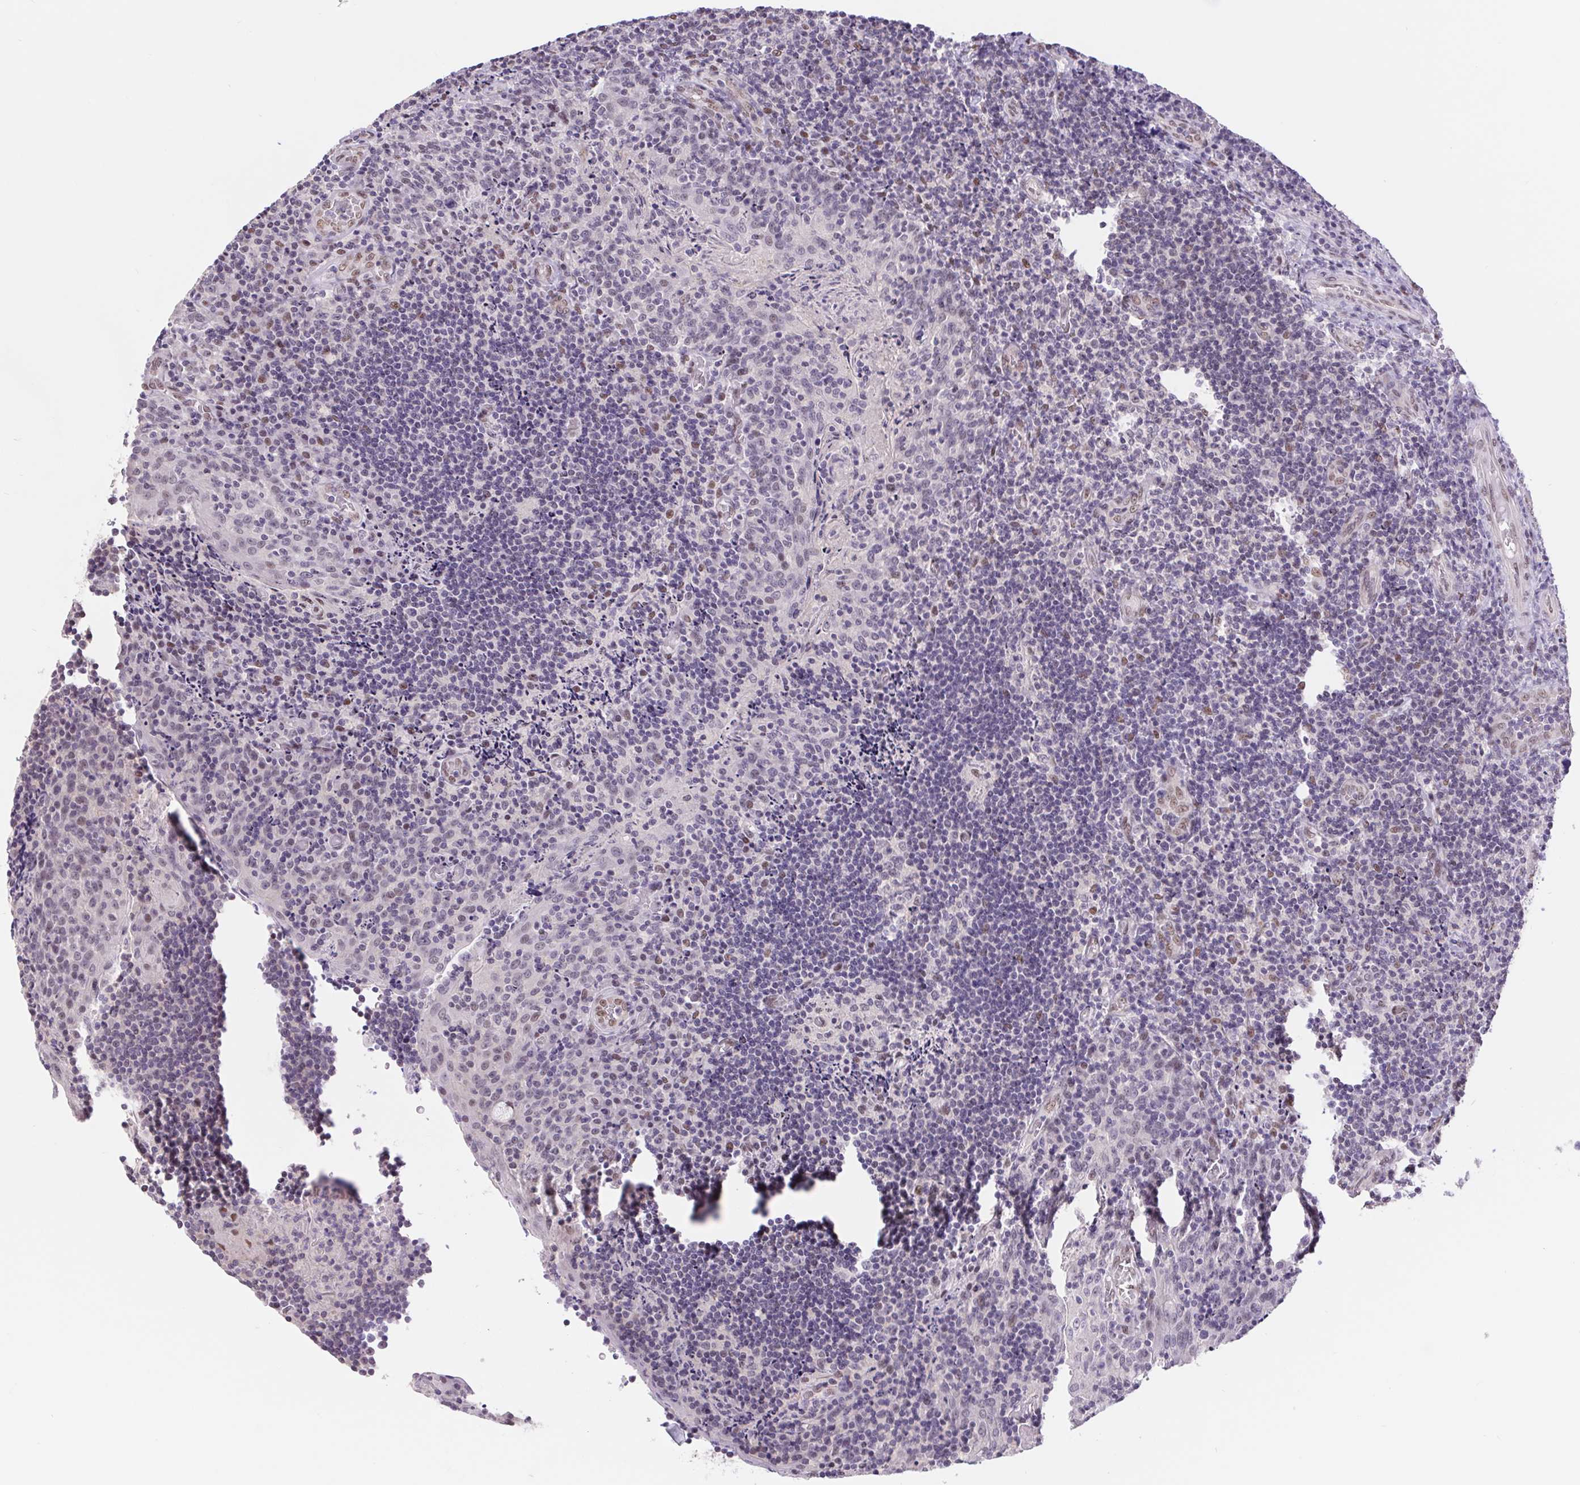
{"staining": {"intensity": "negative", "quantity": "none", "location": "none"}, "tissue": "tonsil", "cell_type": "Germinal center cells", "image_type": "normal", "snomed": [{"axis": "morphology", "description": "Normal tissue, NOS"}, {"axis": "topography", "description": "Tonsil"}], "caption": "This histopathology image is of unremarkable tonsil stained with IHC to label a protein in brown with the nuclei are counter-stained blue. There is no staining in germinal center cells. Nuclei are stained in blue.", "gene": "CAND1", "patient": {"sex": "male", "age": 17}}